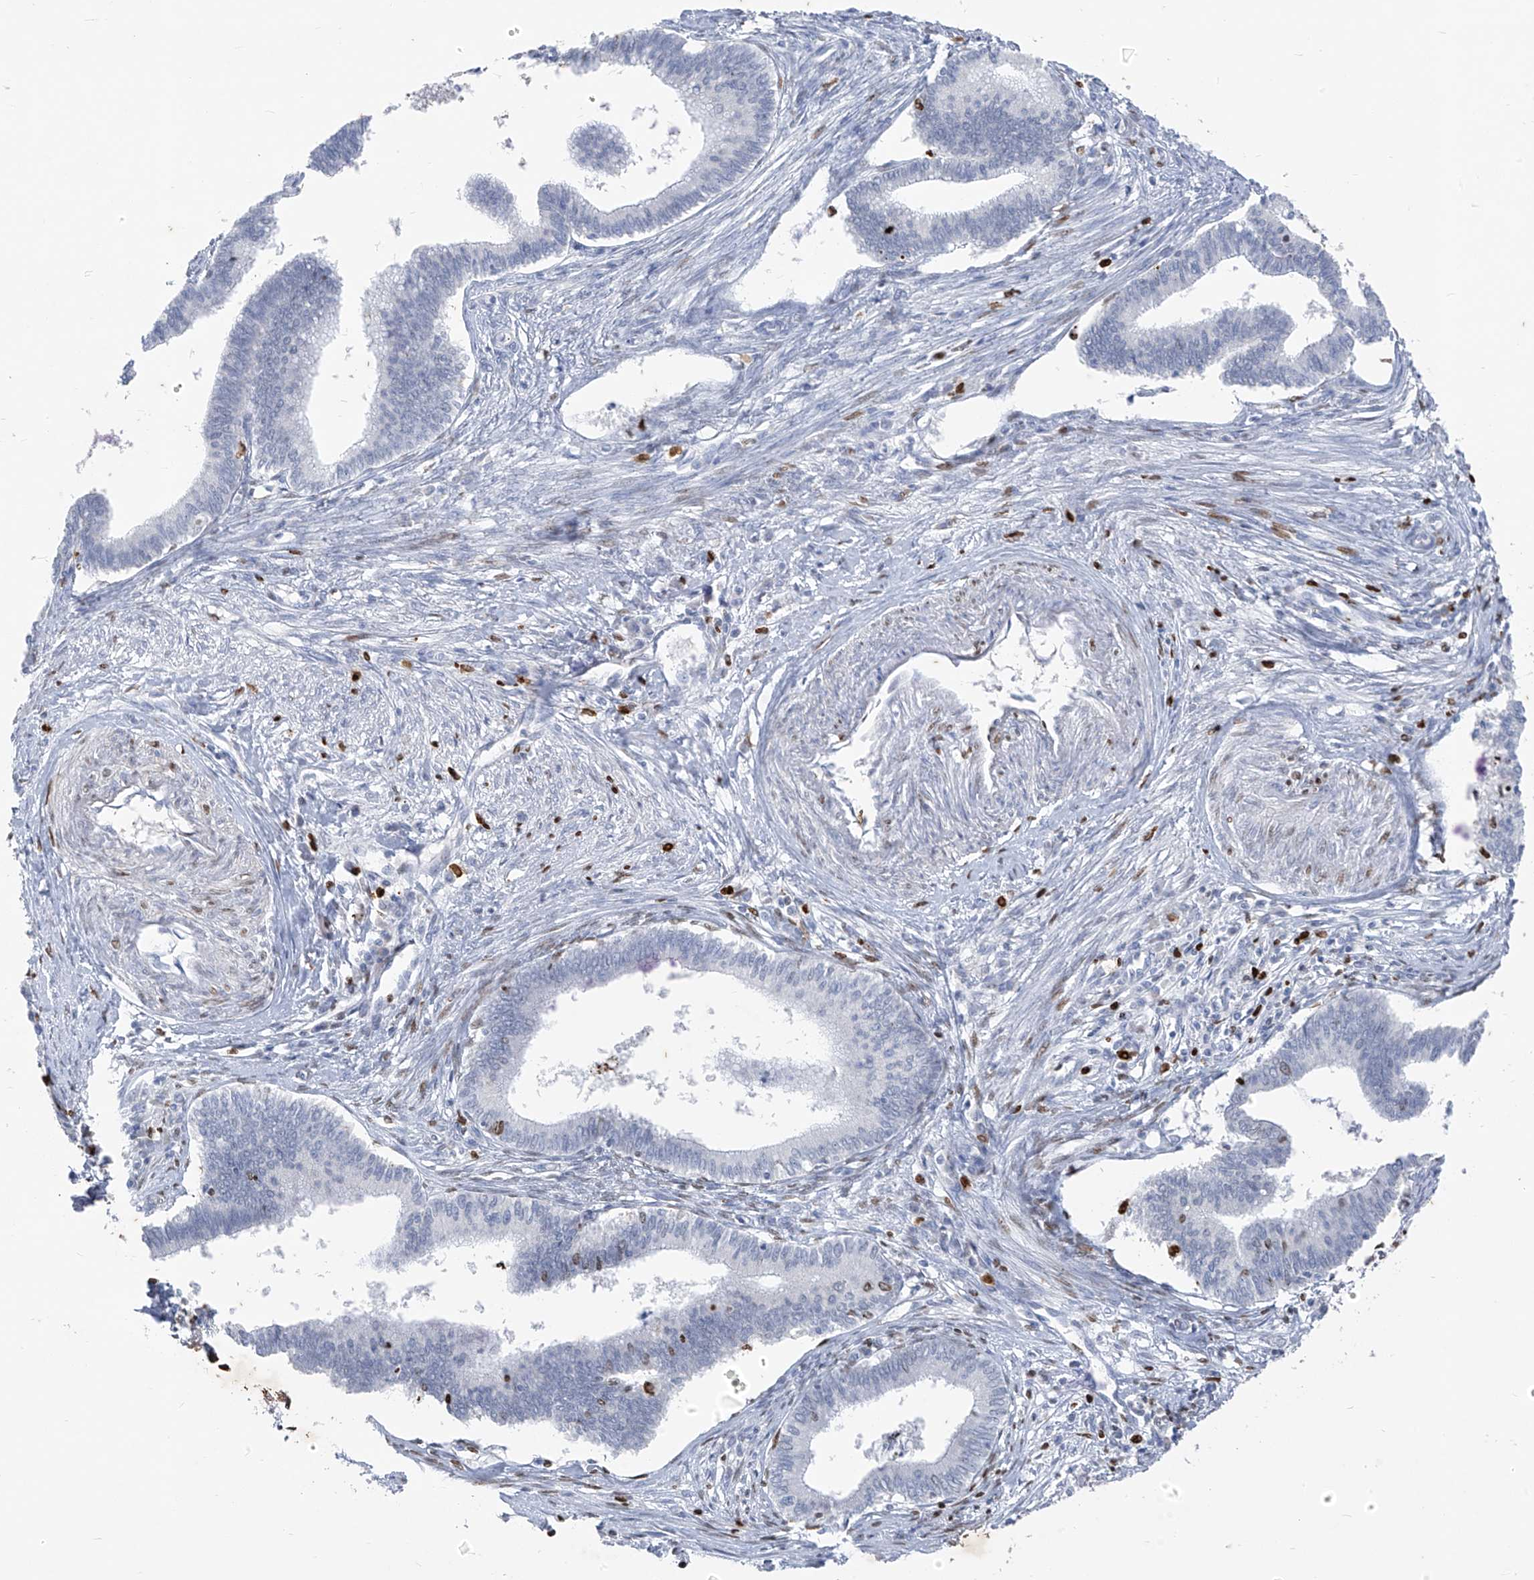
{"staining": {"intensity": "negative", "quantity": "none", "location": "none"}, "tissue": "cervical cancer", "cell_type": "Tumor cells", "image_type": "cancer", "snomed": [{"axis": "morphology", "description": "Adenocarcinoma, NOS"}, {"axis": "topography", "description": "Cervix"}], "caption": "The immunohistochemistry (IHC) image has no significant positivity in tumor cells of cervical adenocarcinoma tissue.", "gene": "CX3CR1", "patient": {"sex": "female", "age": 36}}